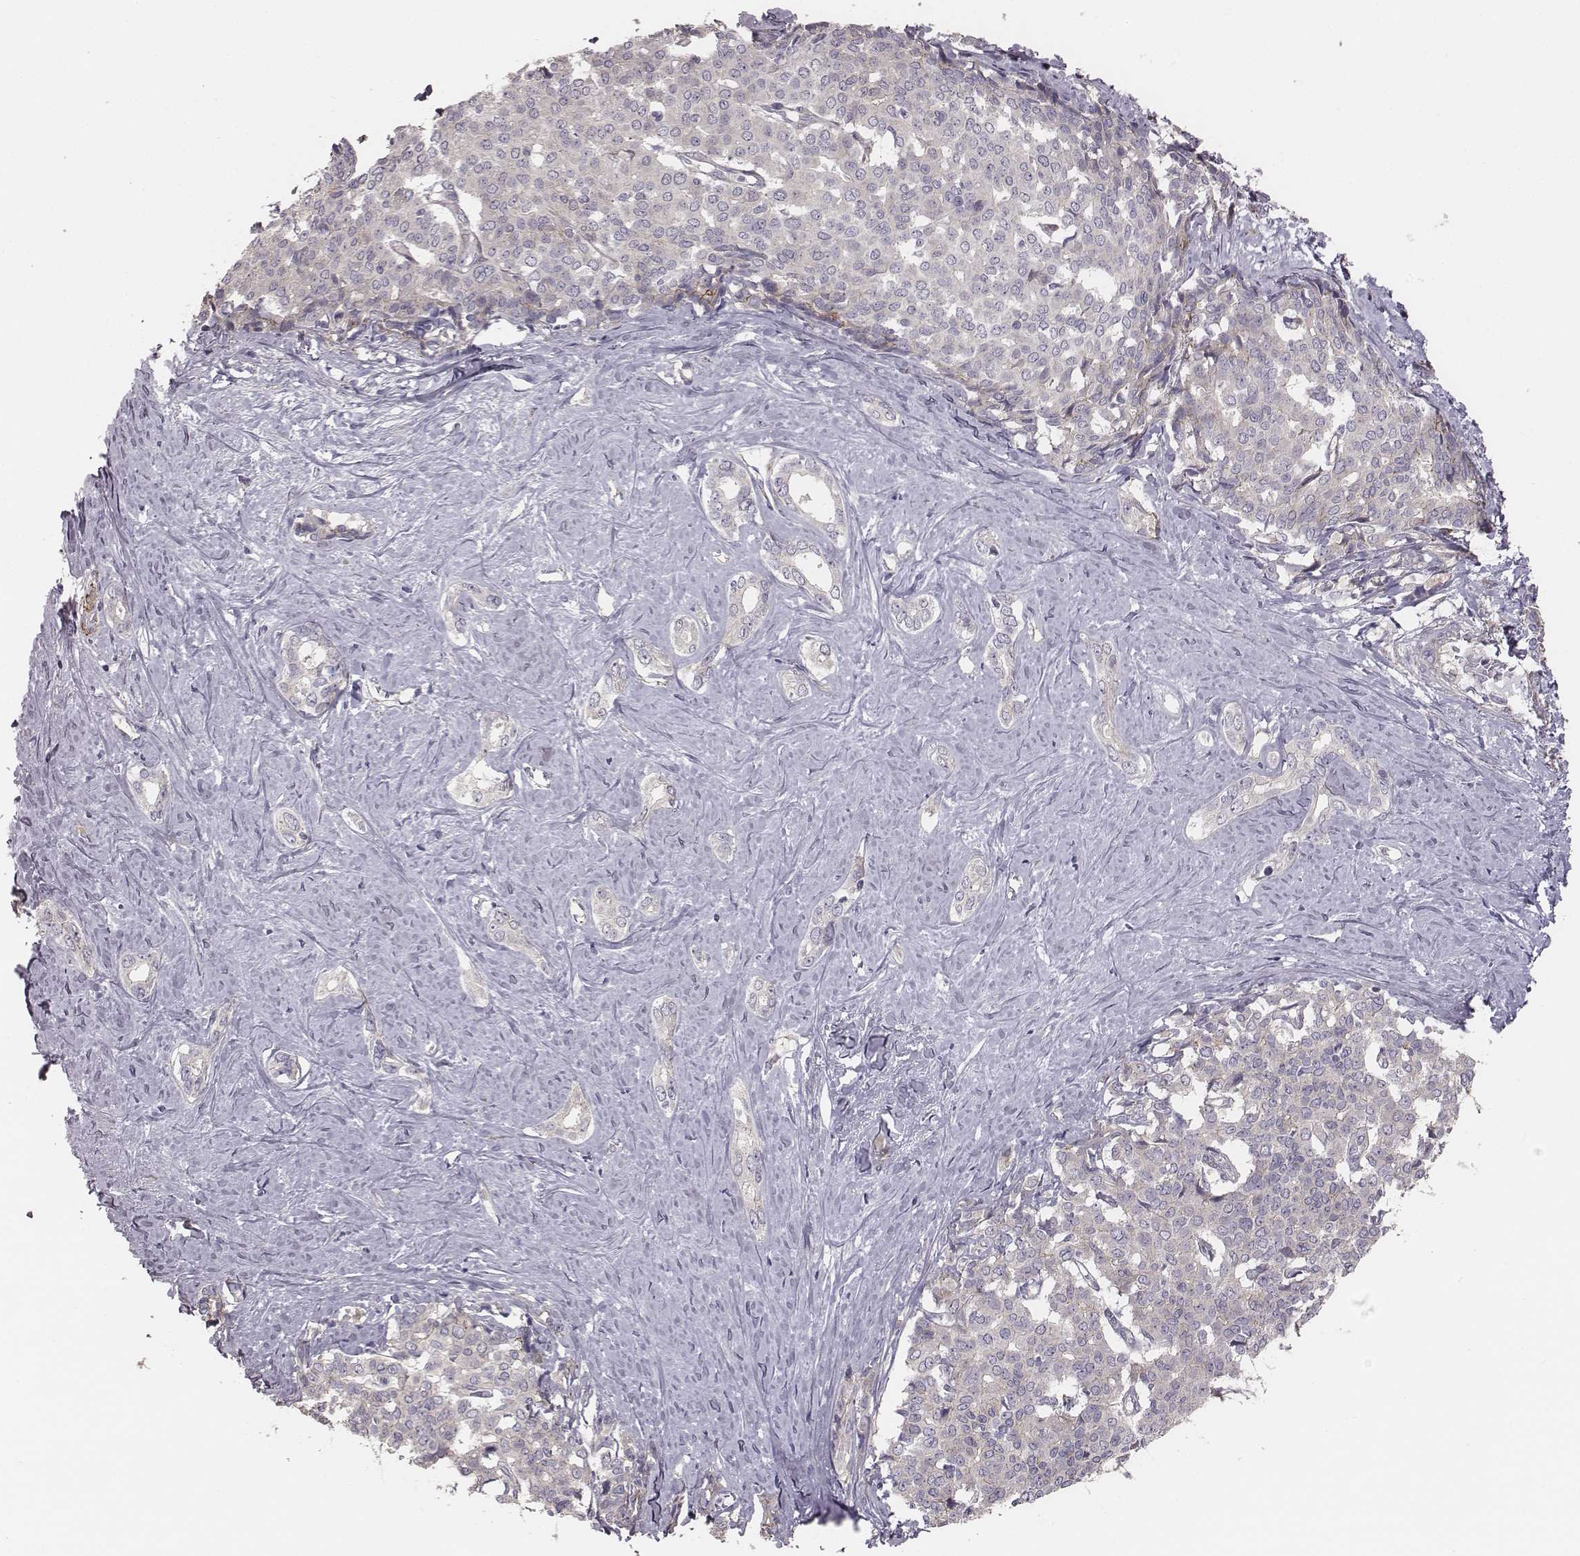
{"staining": {"intensity": "negative", "quantity": "none", "location": "none"}, "tissue": "liver cancer", "cell_type": "Tumor cells", "image_type": "cancer", "snomed": [{"axis": "morphology", "description": "Cholangiocarcinoma"}, {"axis": "topography", "description": "Liver"}], "caption": "The photomicrograph shows no staining of tumor cells in cholangiocarcinoma (liver). (Immunohistochemistry, brightfield microscopy, high magnification).", "gene": "PRKCZ", "patient": {"sex": "female", "age": 47}}